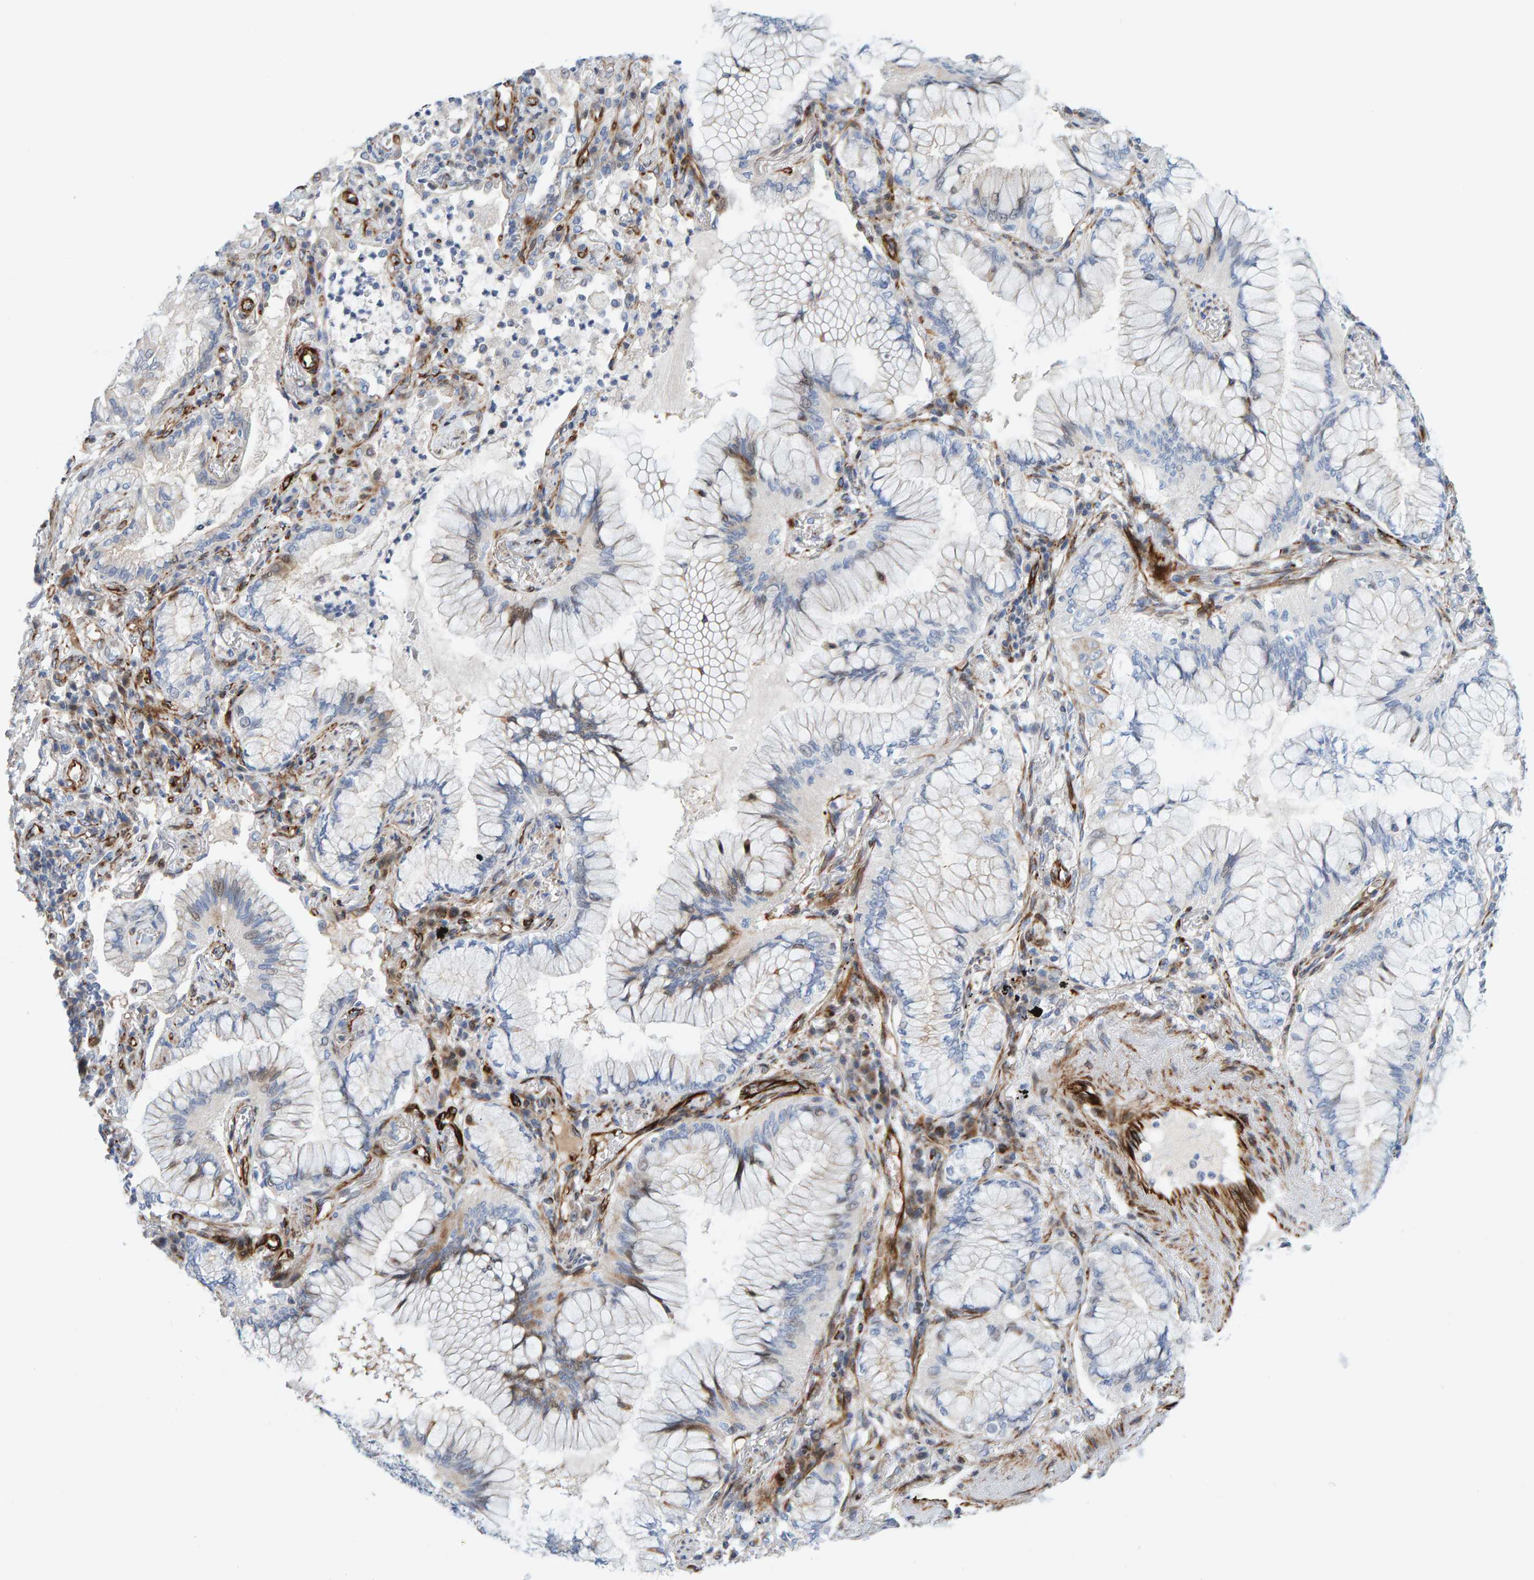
{"staining": {"intensity": "negative", "quantity": "none", "location": "none"}, "tissue": "lung cancer", "cell_type": "Tumor cells", "image_type": "cancer", "snomed": [{"axis": "morphology", "description": "Adenocarcinoma, NOS"}, {"axis": "topography", "description": "Lung"}], "caption": "Human lung cancer (adenocarcinoma) stained for a protein using IHC reveals no expression in tumor cells.", "gene": "POLG2", "patient": {"sex": "female", "age": 70}}